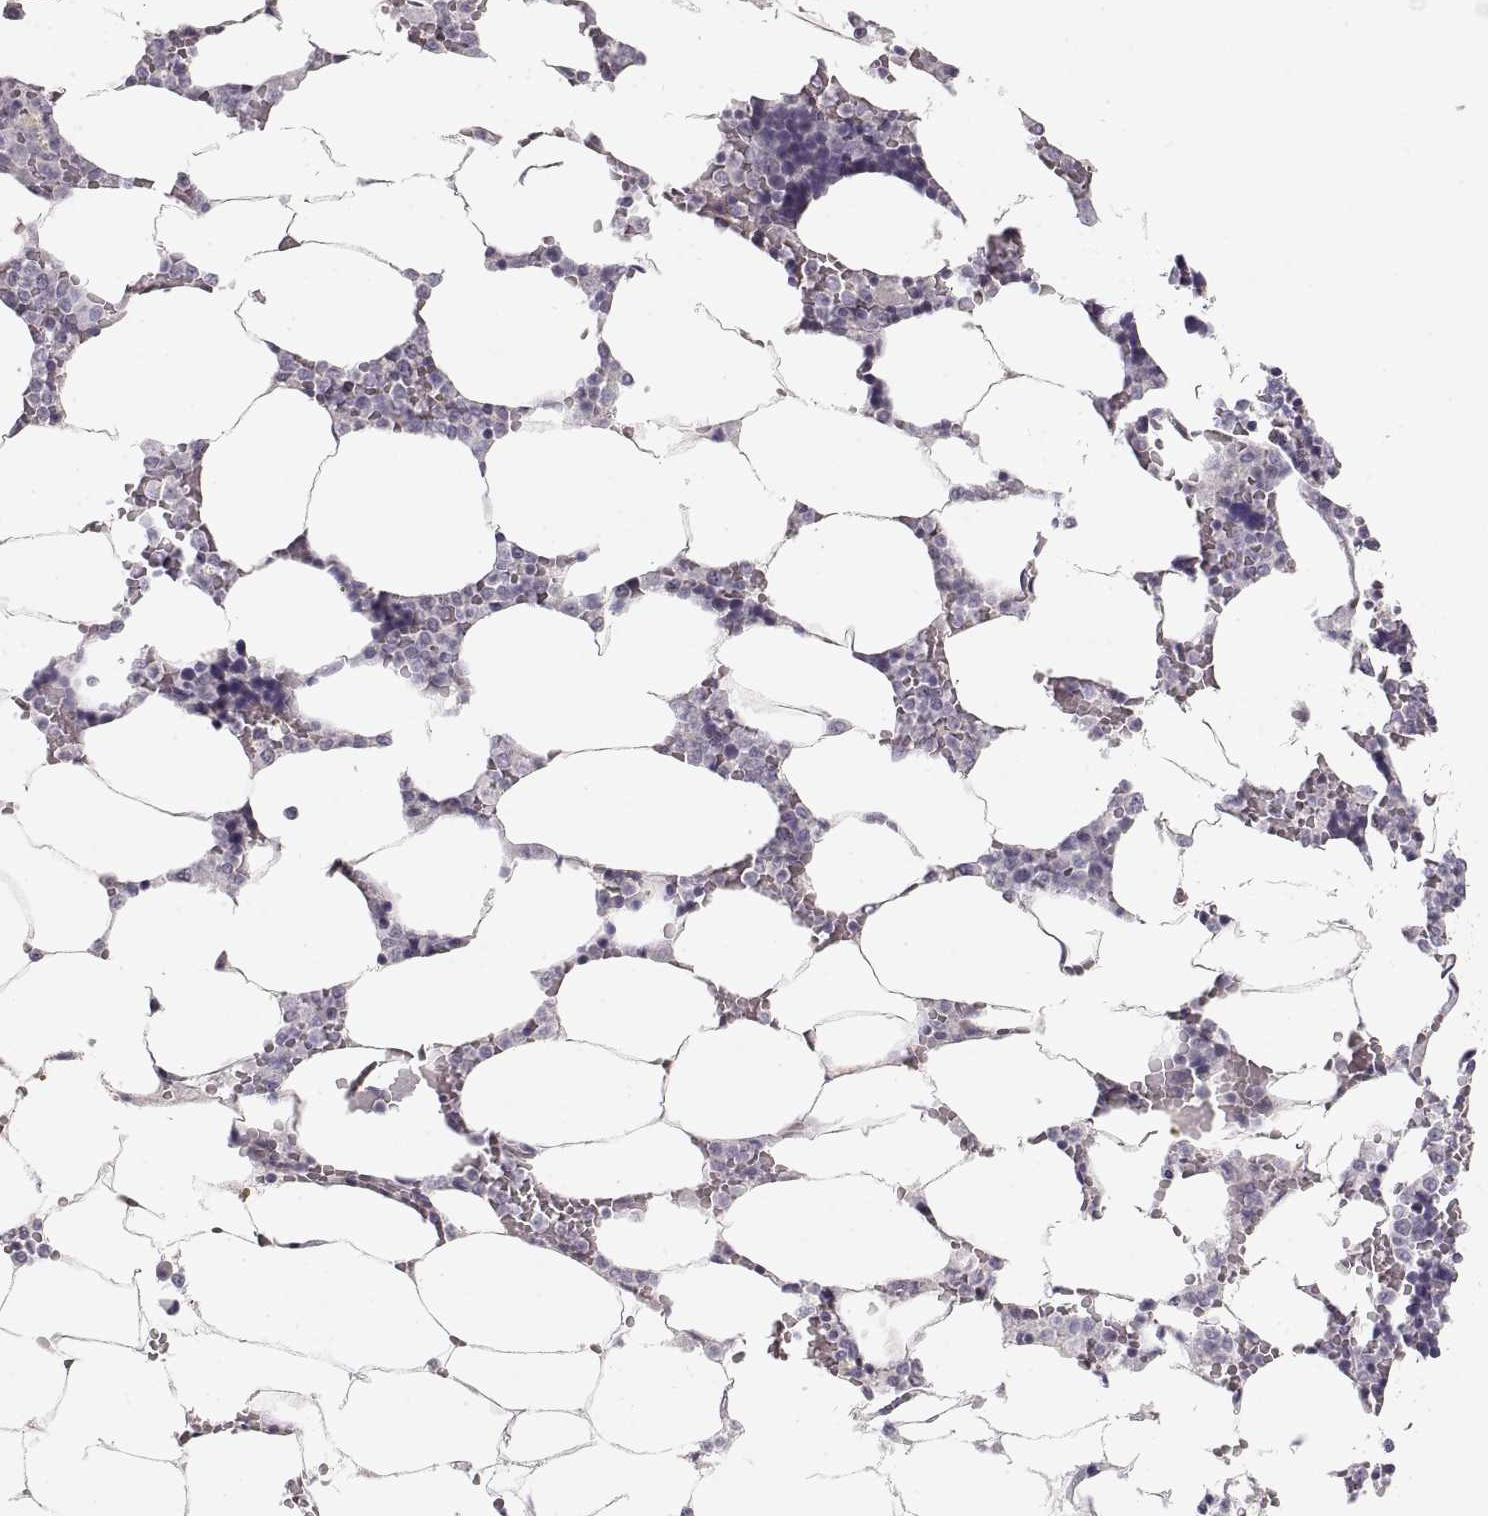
{"staining": {"intensity": "negative", "quantity": "none", "location": "none"}, "tissue": "bone marrow", "cell_type": "Hematopoietic cells", "image_type": "normal", "snomed": [{"axis": "morphology", "description": "Normal tissue, NOS"}, {"axis": "topography", "description": "Bone marrow"}], "caption": "This is a micrograph of immunohistochemistry (IHC) staining of benign bone marrow, which shows no positivity in hematopoietic cells. (DAB (3,3'-diaminobenzidine) immunohistochemistry (IHC) visualized using brightfield microscopy, high magnification).", "gene": "PCSK2", "patient": {"sex": "male", "age": 63}}